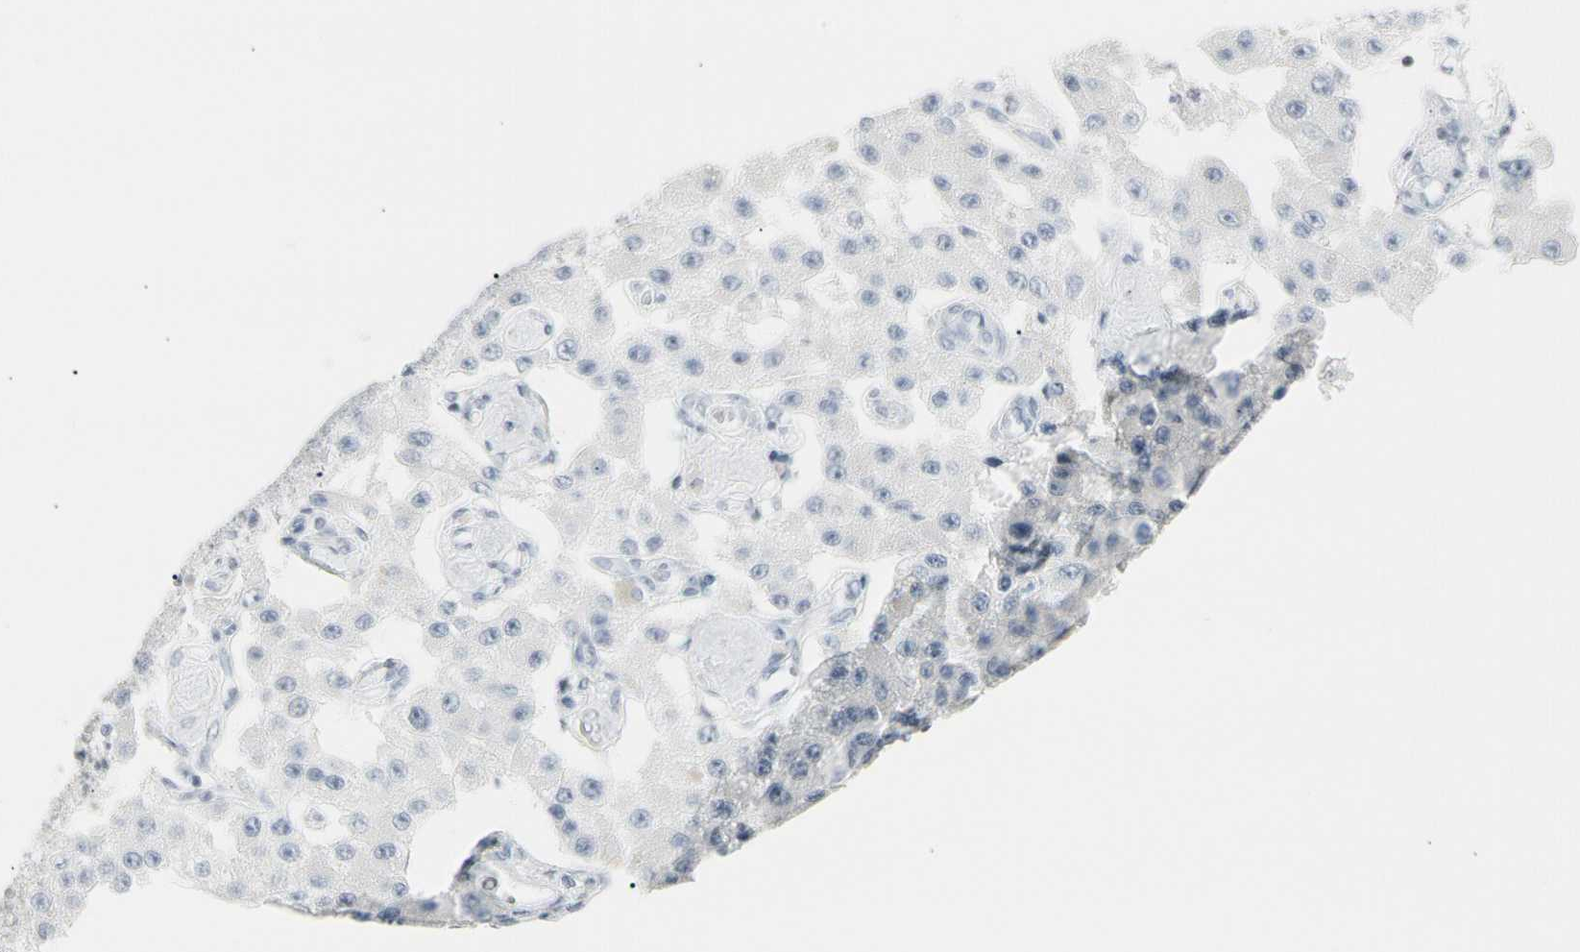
{"staining": {"intensity": "negative", "quantity": "none", "location": "none"}, "tissue": "carcinoid", "cell_type": "Tumor cells", "image_type": "cancer", "snomed": [{"axis": "morphology", "description": "Carcinoid, malignant, NOS"}, {"axis": "topography", "description": "Pancreas"}], "caption": "This is an IHC micrograph of human carcinoid. There is no positivity in tumor cells.", "gene": "ZBTB7B", "patient": {"sex": "male", "age": 41}}